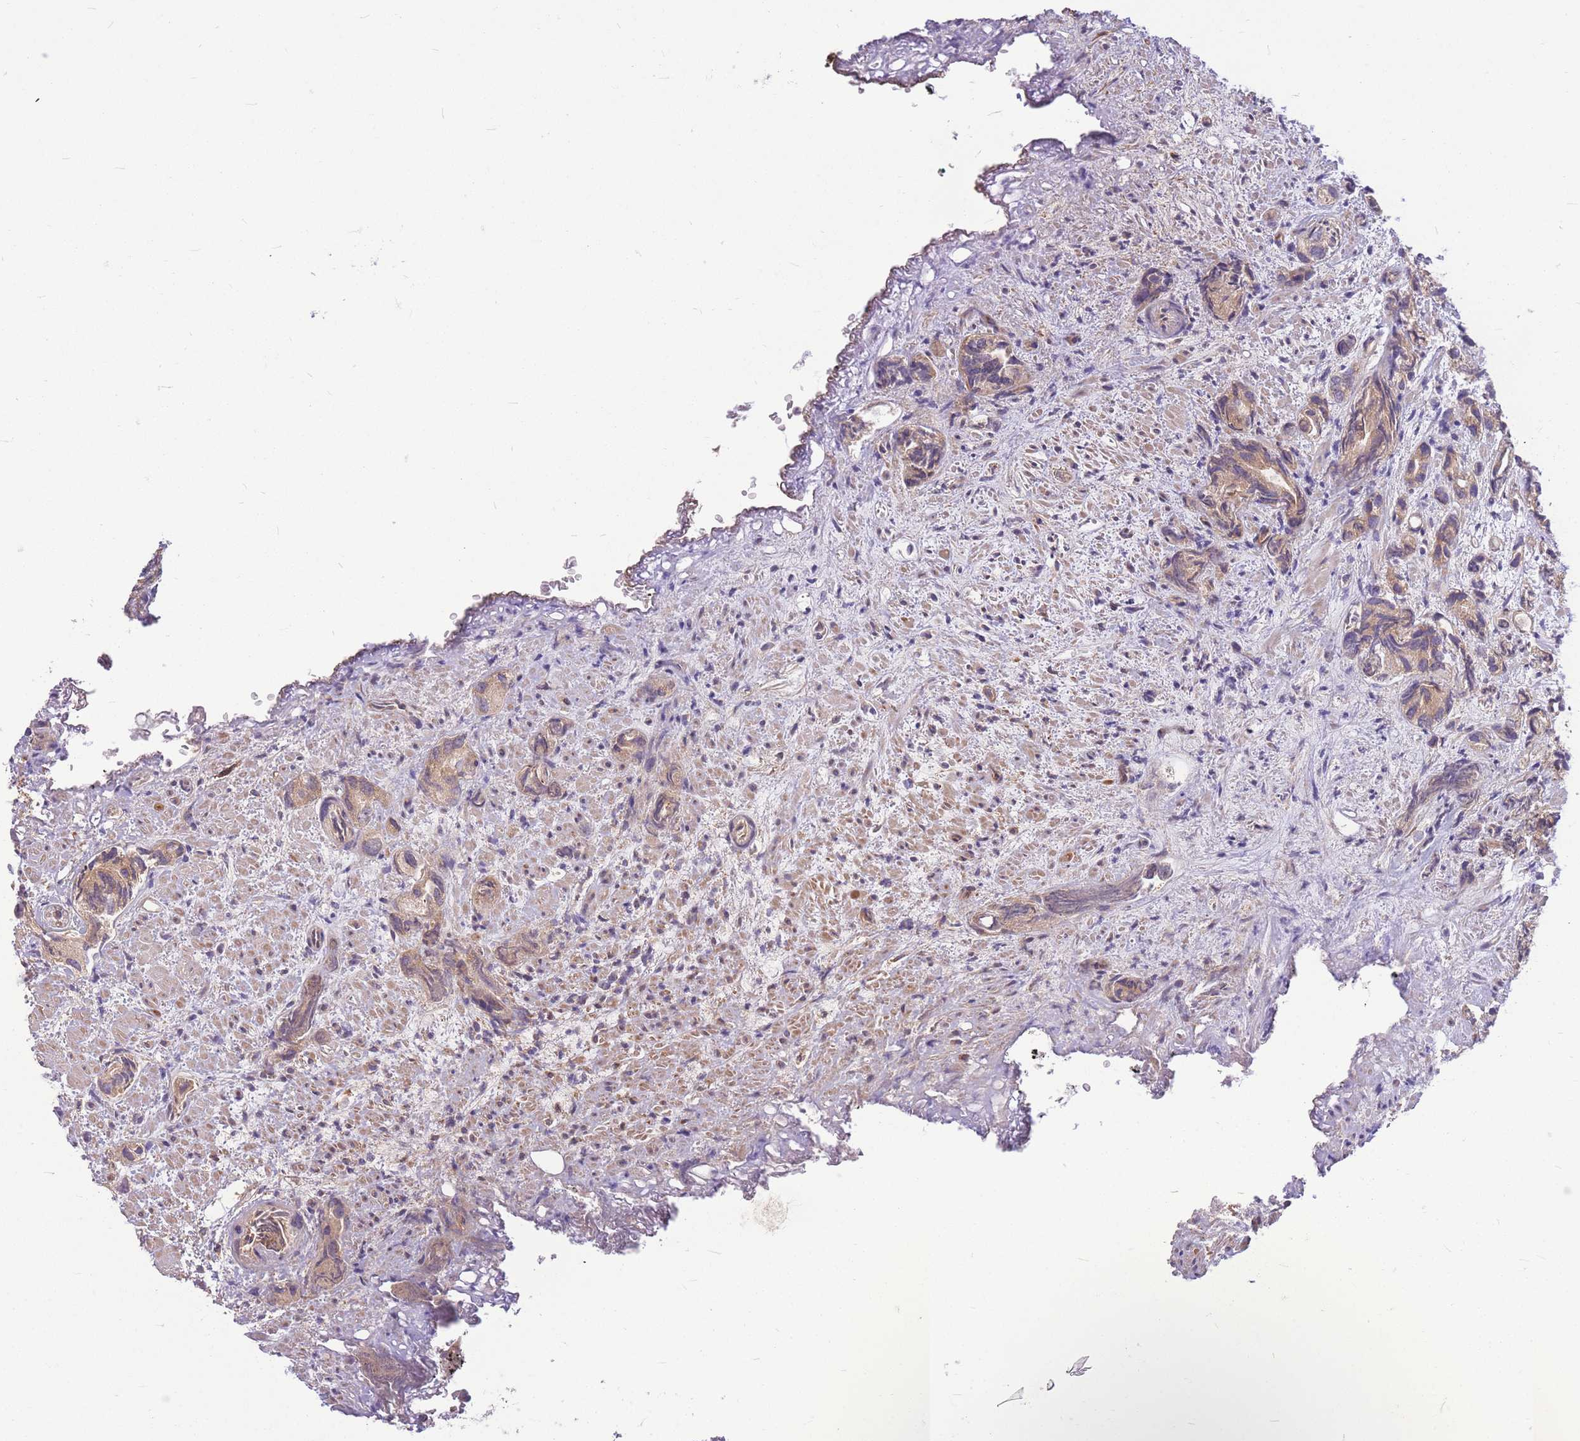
{"staining": {"intensity": "weak", "quantity": ">75%", "location": "cytoplasmic/membranous"}, "tissue": "prostate cancer", "cell_type": "Tumor cells", "image_type": "cancer", "snomed": [{"axis": "morphology", "description": "Adenocarcinoma, High grade"}, {"axis": "topography", "description": "Prostate"}], "caption": "Prostate cancer (high-grade adenocarcinoma) stained with a protein marker exhibits weak staining in tumor cells.", "gene": "GMNN", "patient": {"sex": "male", "age": 82}}